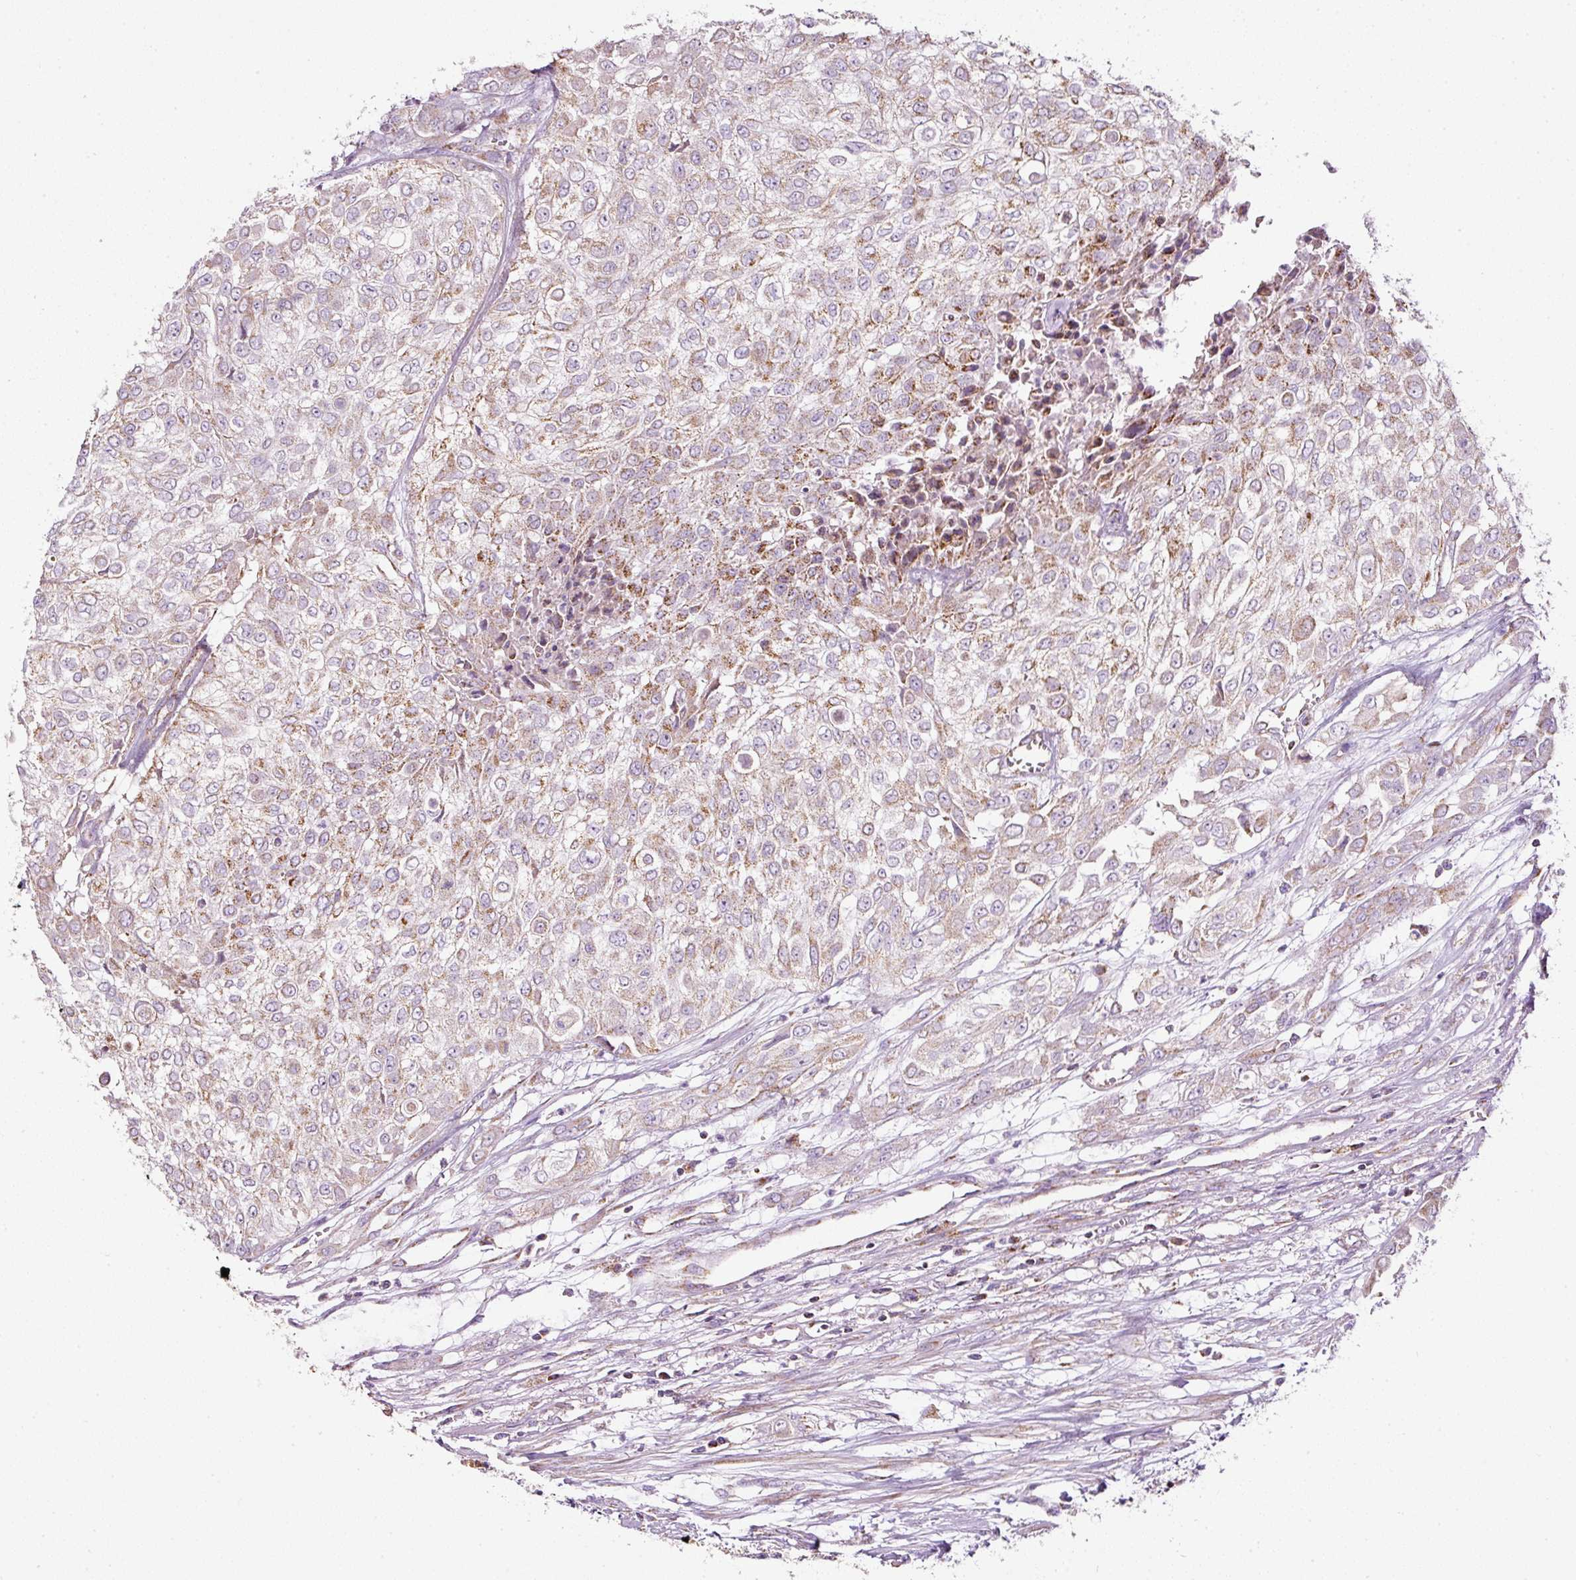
{"staining": {"intensity": "weak", "quantity": "25%-75%", "location": "cytoplasmic/membranous"}, "tissue": "urothelial cancer", "cell_type": "Tumor cells", "image_type": "cancer", "snomed": [{"axis": "morphology", "description": "Urothelial carcinoma, High grade"}, {"axis": "topography", "description": "Urinary bladder"}], "caption": "Urothelial cancer tissue demonstrates weak cytoplasmic/membranous positivity in approximately 25%-75% of tumor cells", "gene": "SDHA", "patient": {"sex": "male", "age": 57}}